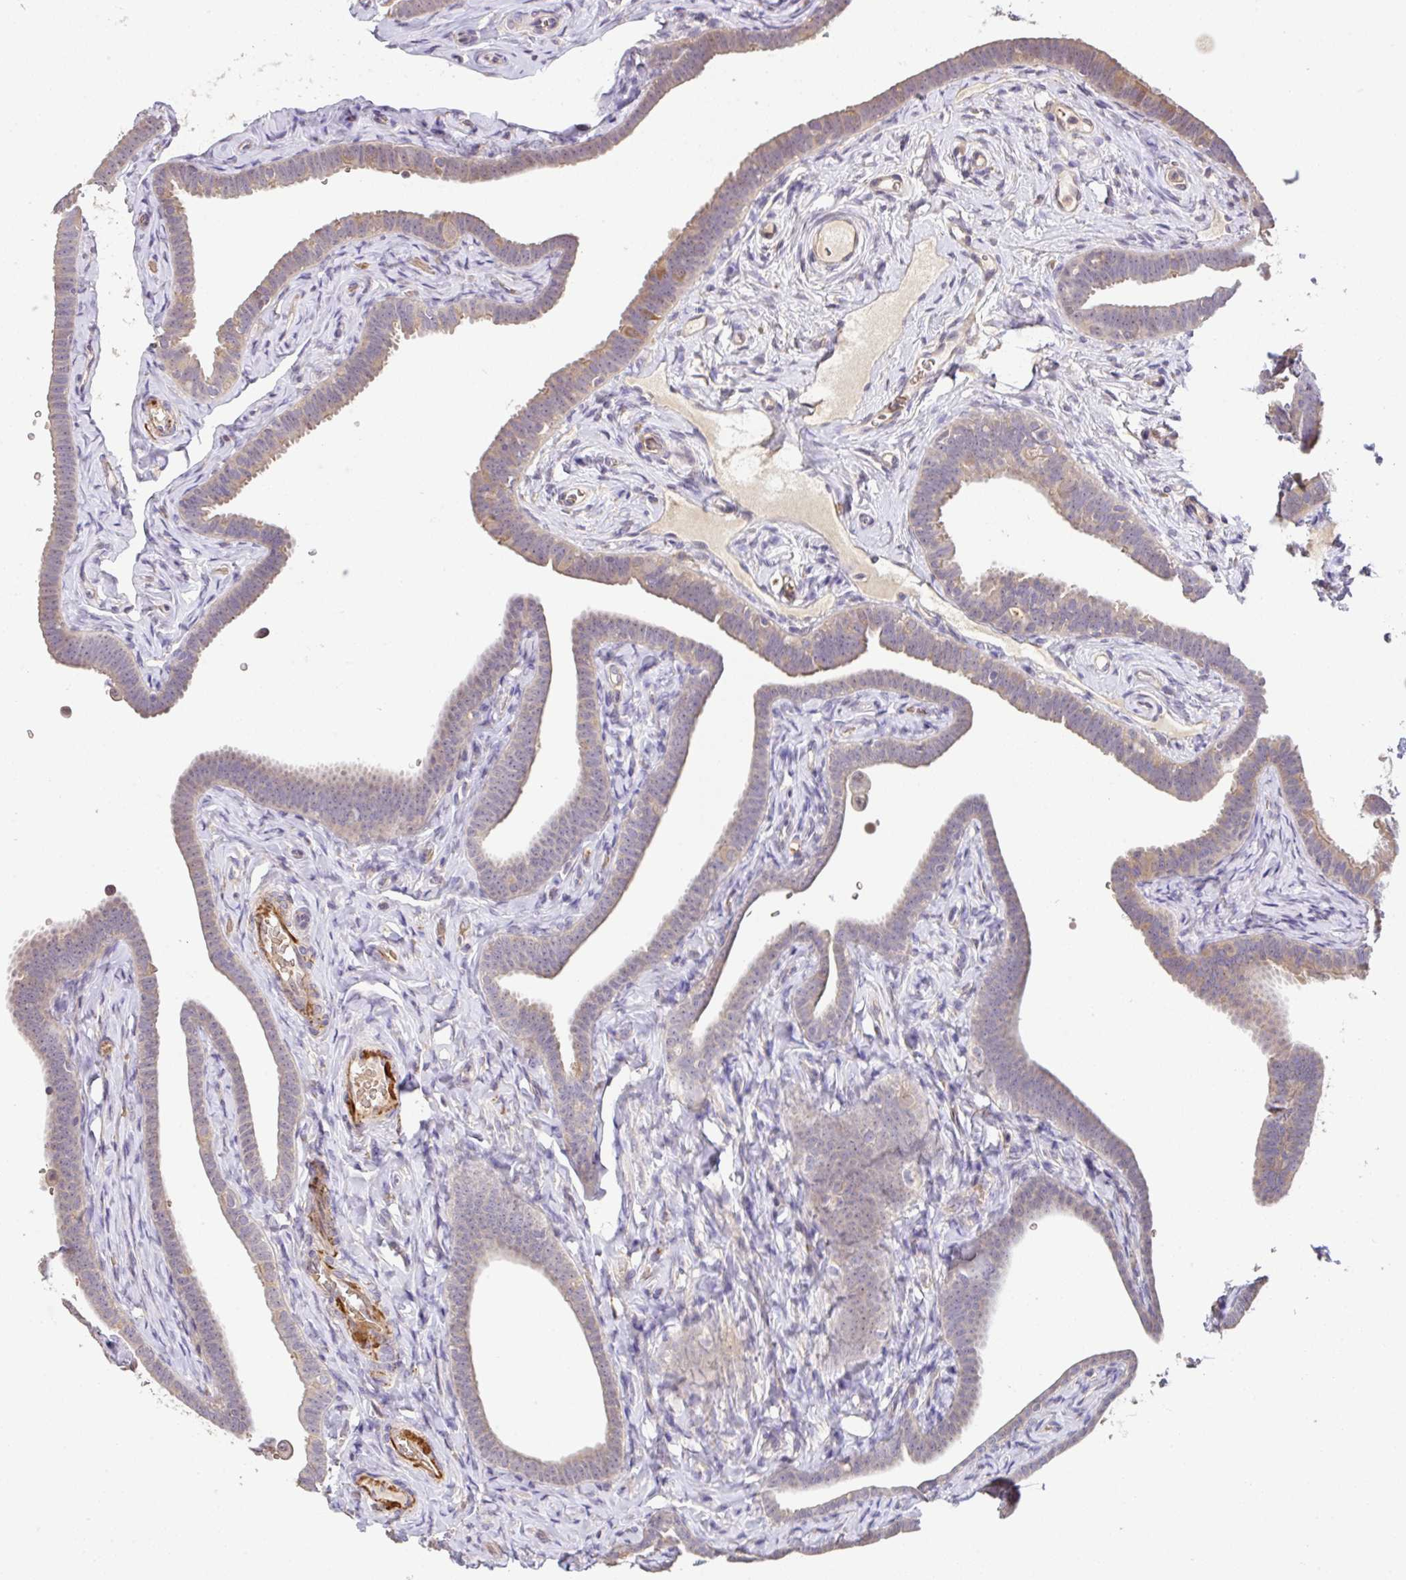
{"staining": {"intensity": "weak", "quantity": "25%-75%", "location": "cytoplasmic/membranous"}, "tissue": "fallopian tube", "cell_type": "Glandular cells", "image_type": "normal", "snomed": [{"axis": "morphology", "description": "Normal tissue, NOS"}, {"axis": "topography", "description": "Fallopian tube"}], "caption": "DAB (3,3'-diaminobenzidine) immunohistochemical staining of unremarkable fallopian tube shows weak cytoplasmic/membranous protein staining in approximately 25%-75% of glandular cells. (brown staining indicates protein expression, while blue staining denotes nuclei).", "gene": "C1QTNF9B", "patient": {"sex": "female", "age": 69}}